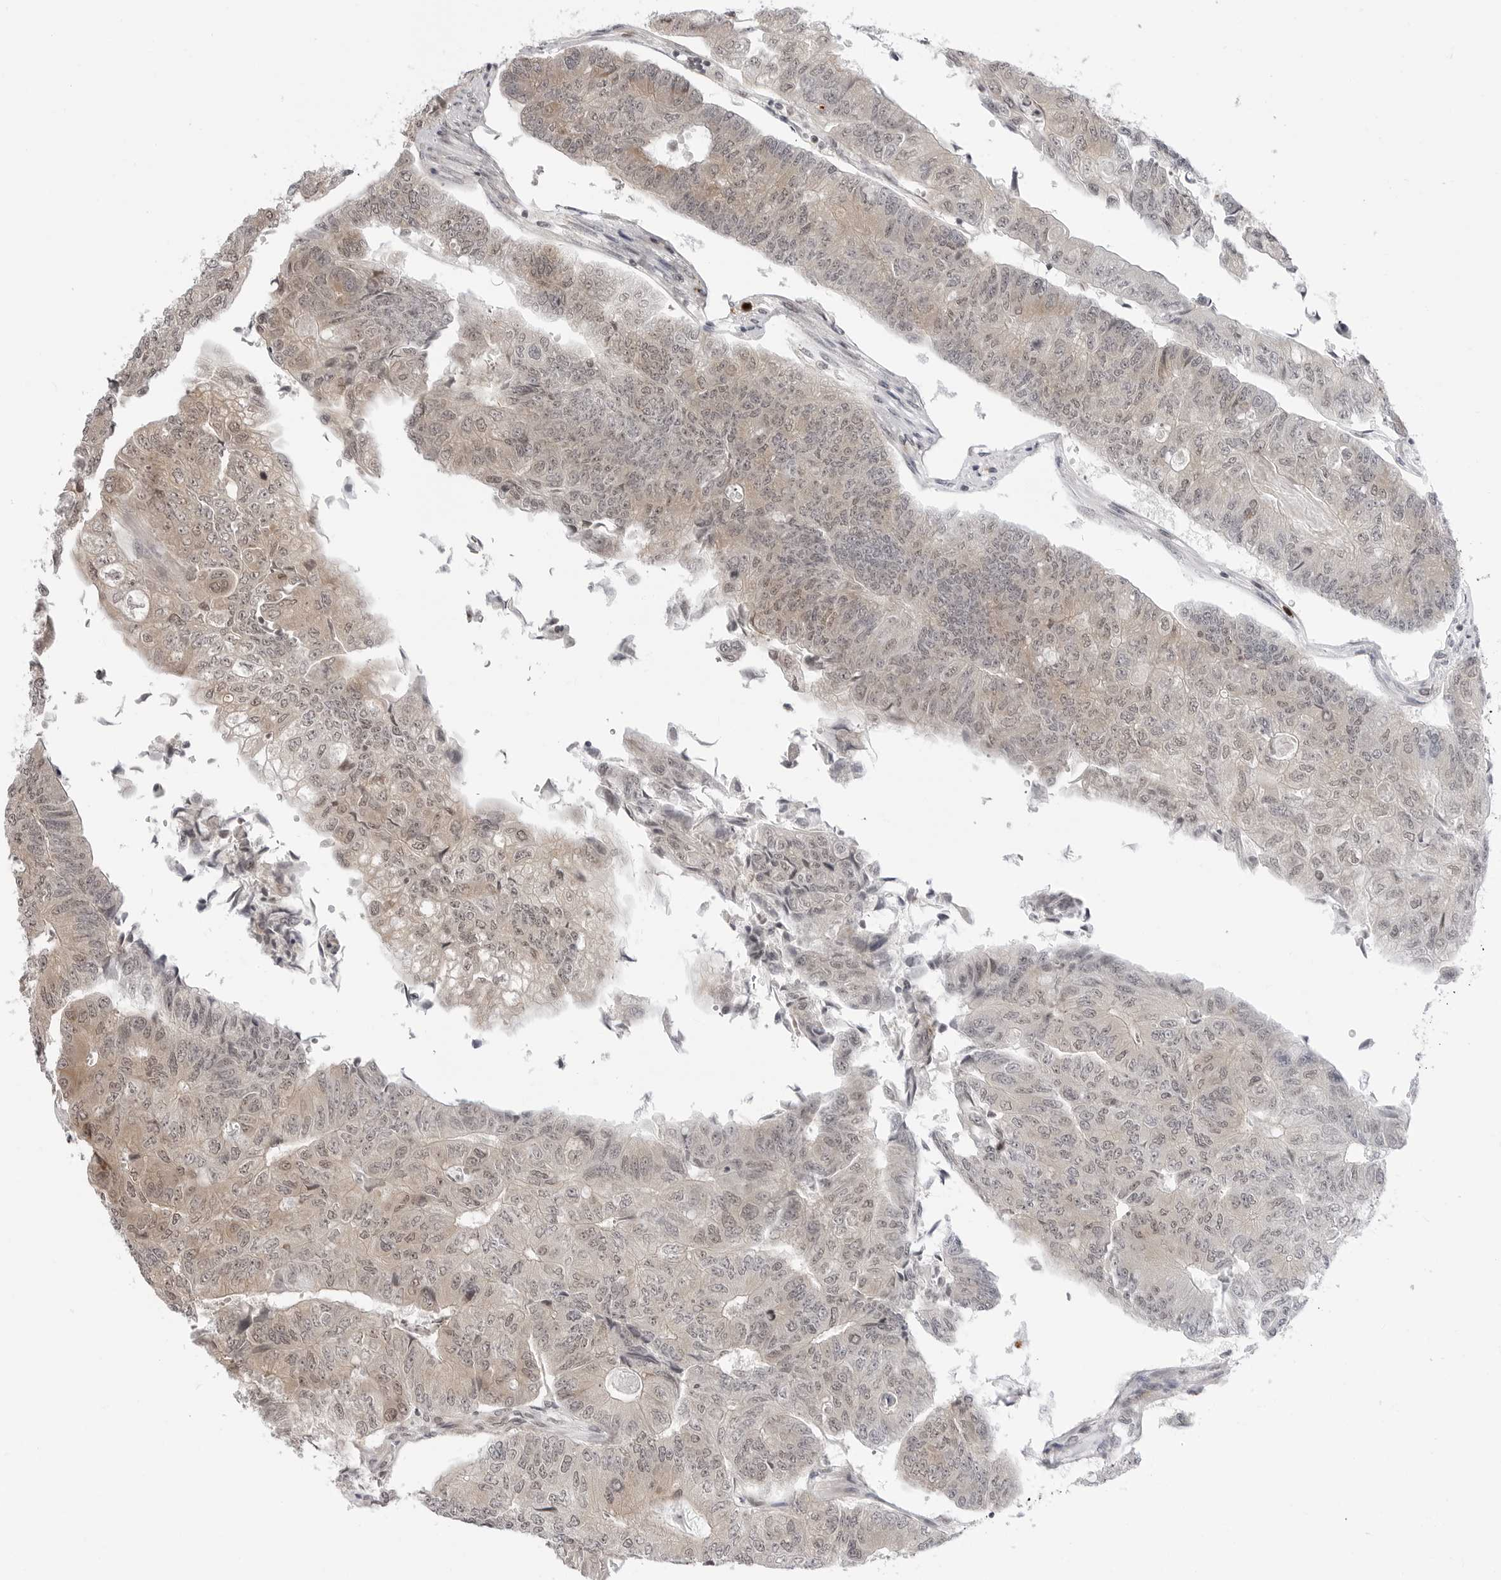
{"staining": {"intensity": "weak", "quantity": "25%-75%", "location": "cytoplasmic/membranous"}, "tissue": "colorectal cancer", "cell_type": "Tumor cells", "image_type": "cancer", "snomed": [{"axis": "morphology", "description": "Adenocarcinoma, NOS"}, {"axis": "topography", "description": "Colon"}], "caption": "A photomicrograph of adenocarcinoma (colorectal) stained for a protein demonstrates weak cytoplasmic/membranous brown staining in tumor cells.", "gene": "PPP2R5C", "patient": {"sex": "female", "age": 67}}